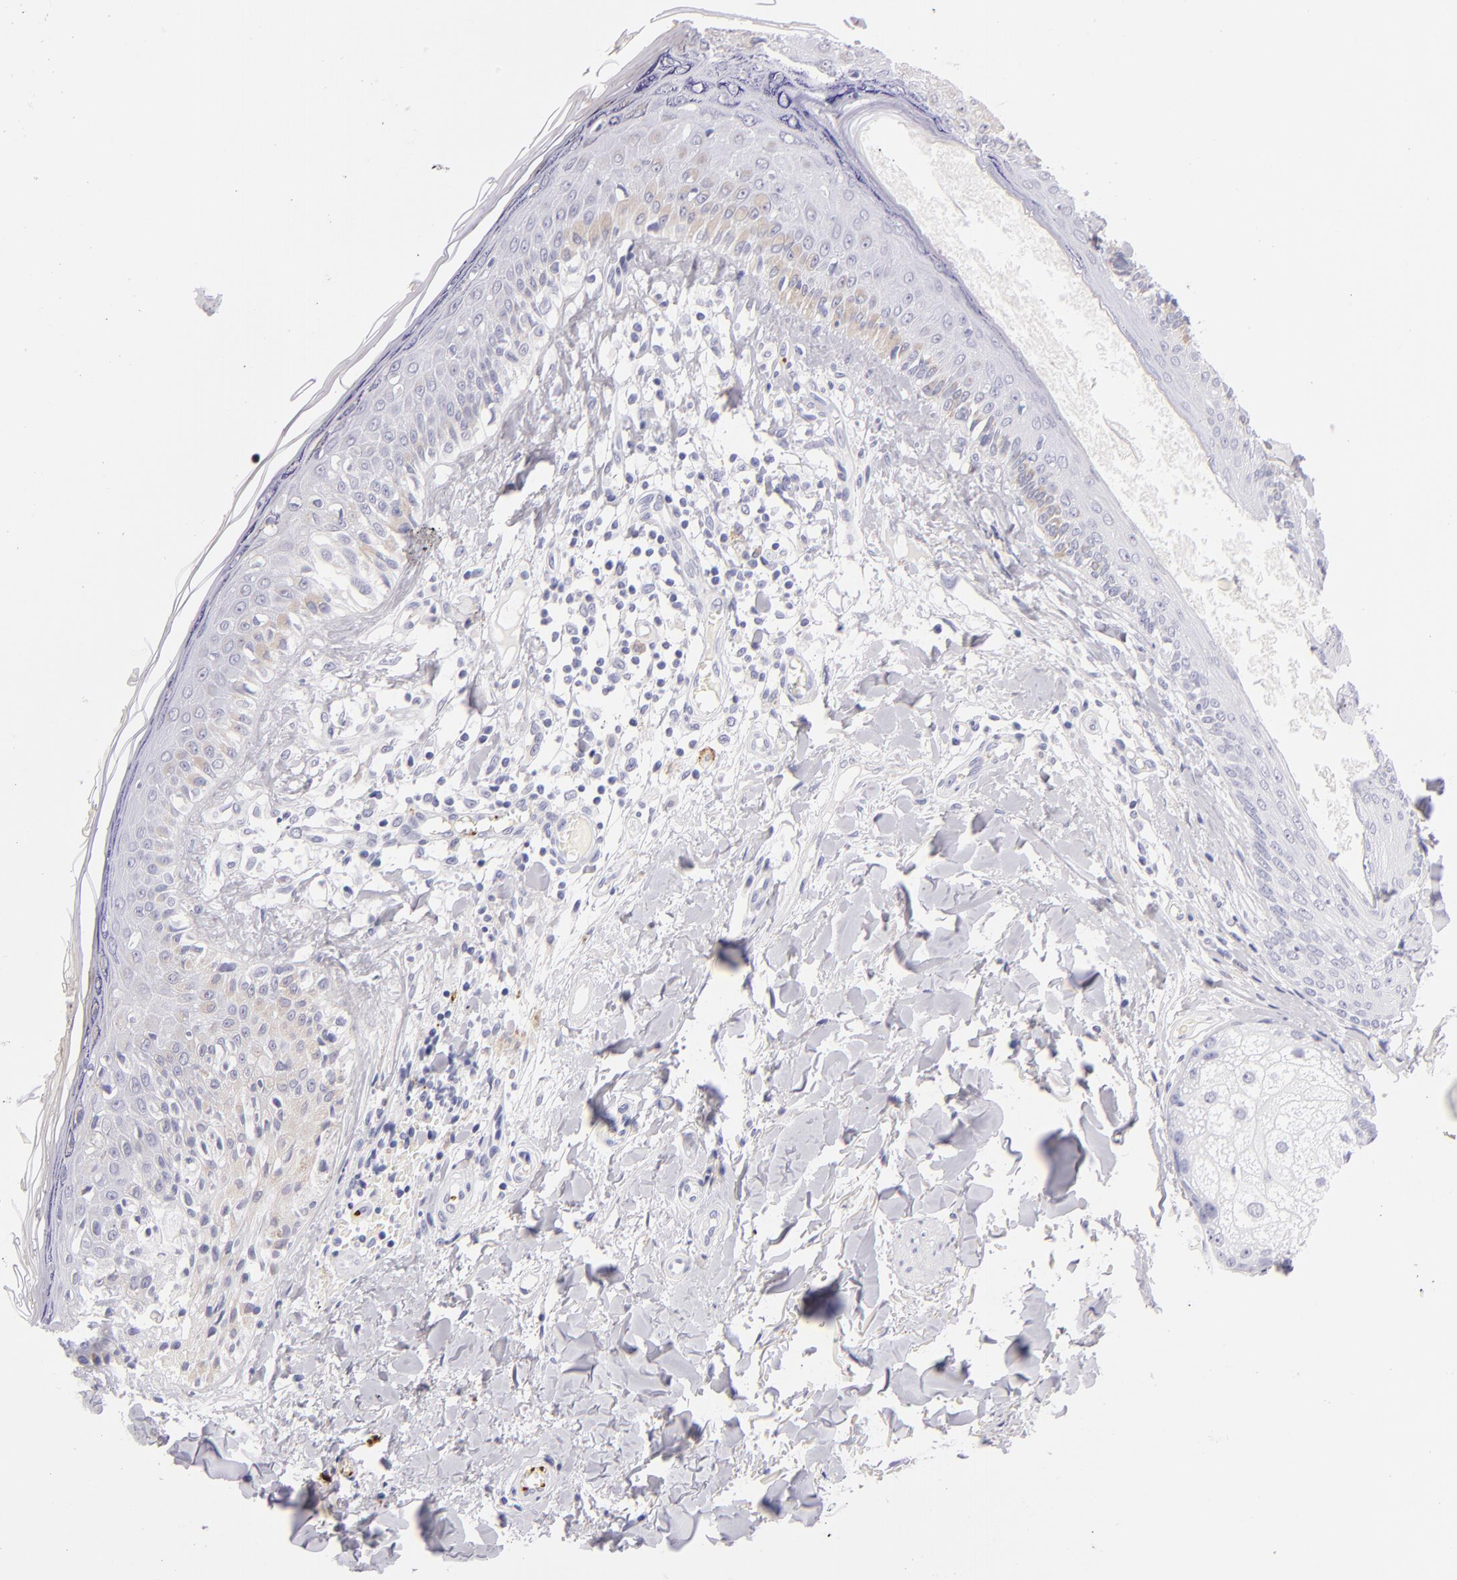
{"staining": {"intensity": "negative", "quantity": "none", "location": "none"}, "tissue": "melanoma", "cell_type": "Tumor cells", "image_type": "cancer", "snomed": [{"axis": "morphology", "description": "Malignant melanoma, NOS"}, {"axis": "topography", "description": "Skin"}], "caption": "IHC photomicrograph of malignant melanoma stained for a protein (brown), which shows no expression in tumor cells. (Stains: DAB immunohistochemistry (IHC) with hematoxylin counter stain, Microscopy: brightfield microscopy at high magnification).", "gene": "GP1BA", "patient": {"sex": "female", "age": 82}}